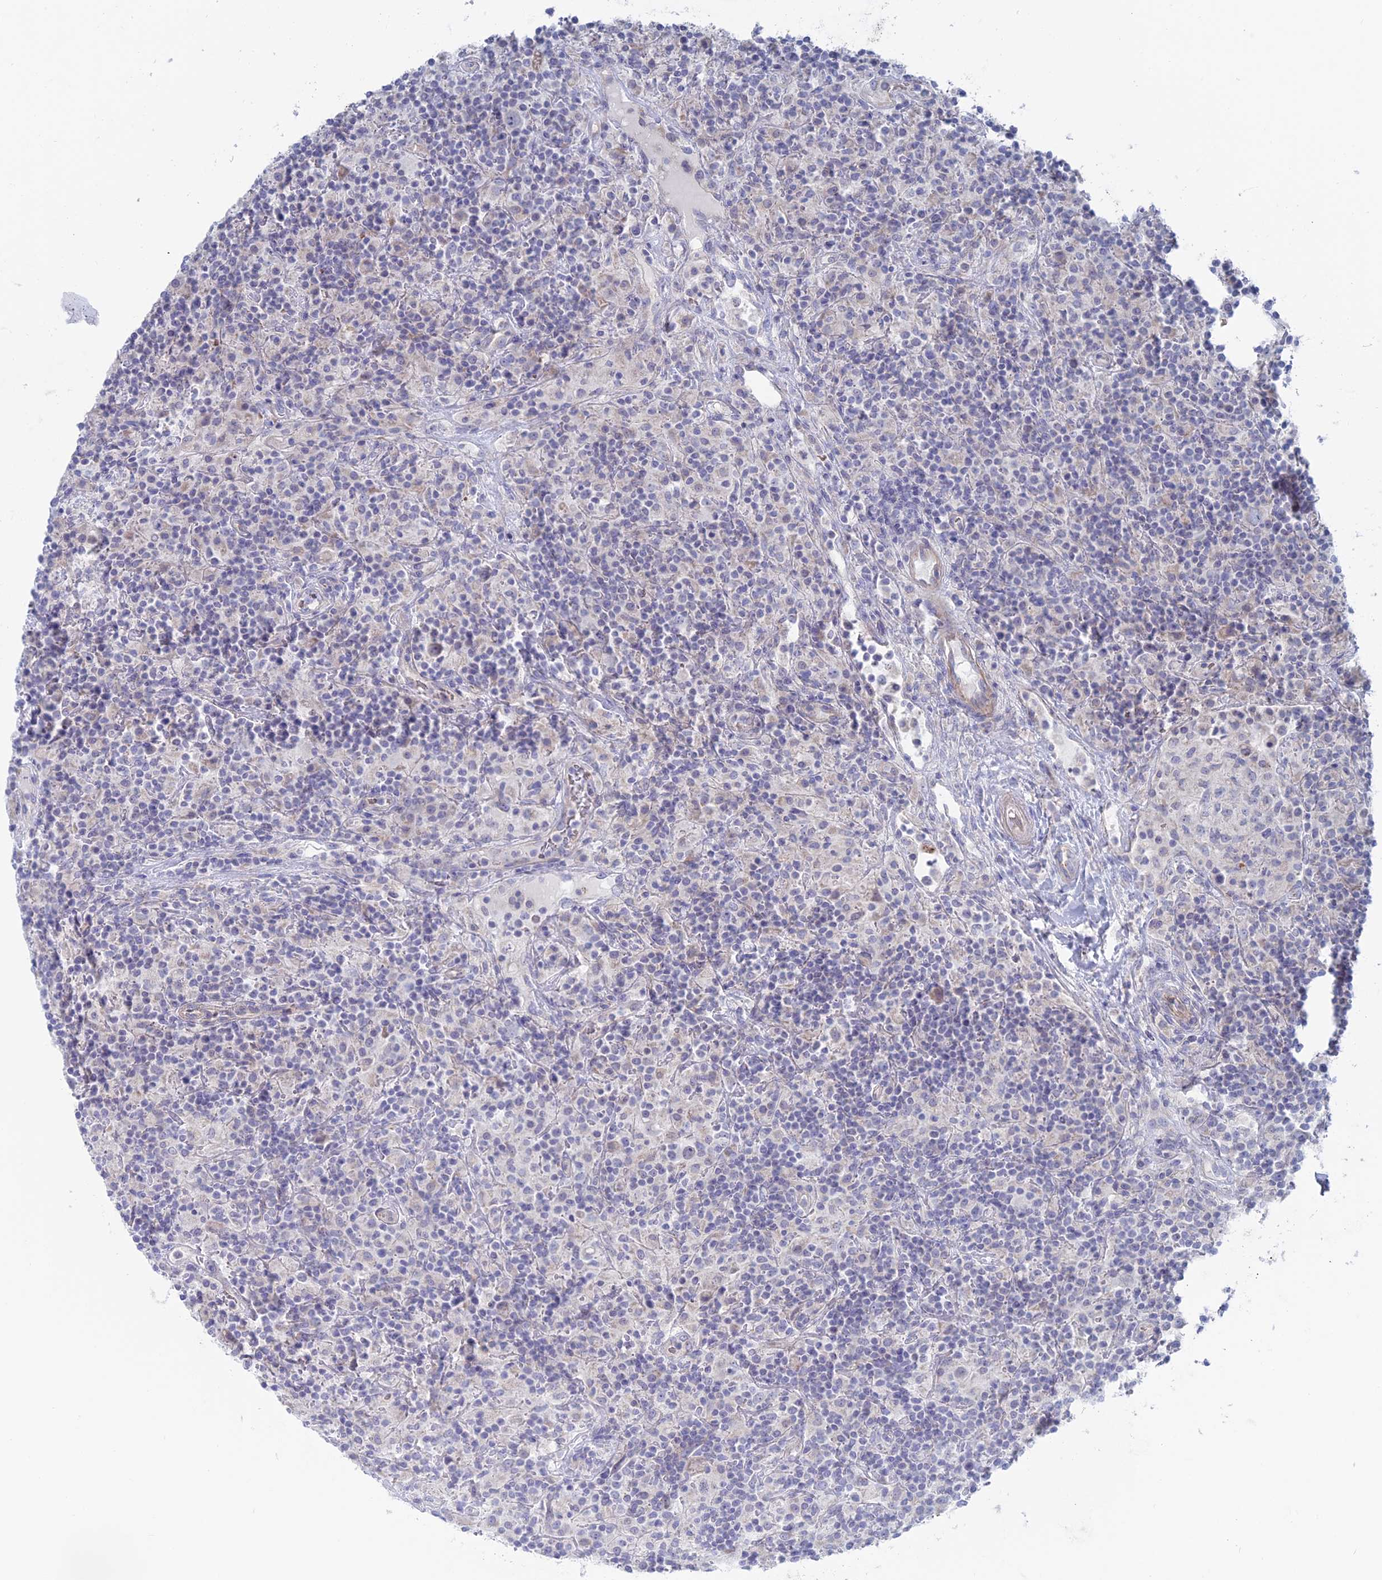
{"staining": {"intensity": "negative", "quantity": "none", "location": "none"}, "tissue": "lymphoma", "cell_type": "Tumor cells", "image_type": "cancer", "snomed": [{"axis": "morphology", "description": "Hodgkin's disease, NOS"}, {"axis": "topography", "description": "Lymph node"}], "caption": "This image is of Hodgkin's disease stained with IHC to label a protein in brown with the nuclei are counter-stained blue. There is no staining in tumor cells.", "gene": "TBC1D30", "patient": {"sex": "male", "age": 70}}